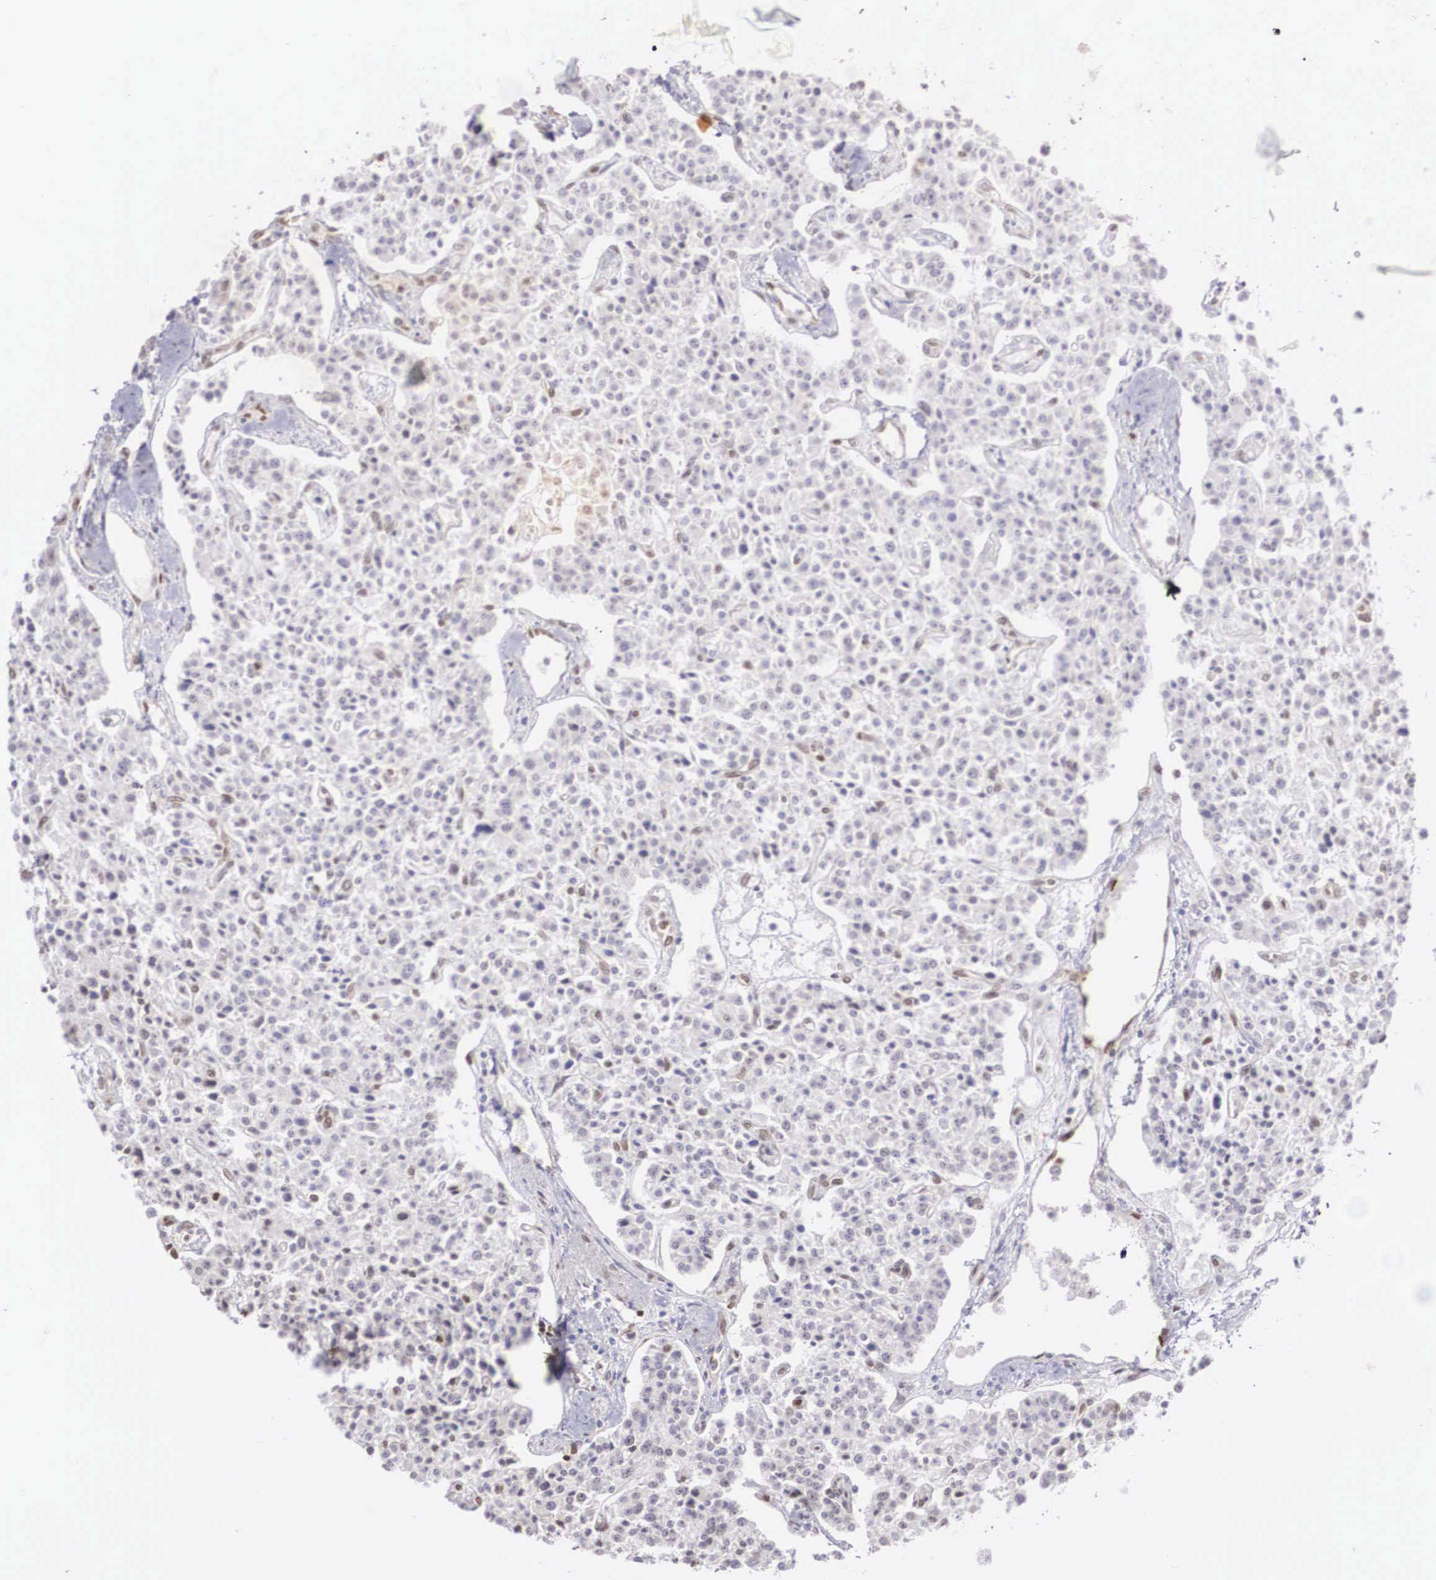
{"staining": {"intensity": "negative", "quantity": "none", "location": "none"}, "tissue": "carcinoid", "cell_type": "Tumor cells", "image_type": "cancer", "snomed": [{"axis": "morphology", "description": "Carcinoid, malignant, NOS"}, {"axis": "topography", "description": "Stomach"}], "caption": "Immunohistochemistry (IHC) micrograph of carcinoid stained for a protein (brown), which reveals no staining in tumor cells.", "gene": "HMGN5", "patient": {"sex": "female", "age": 76}}